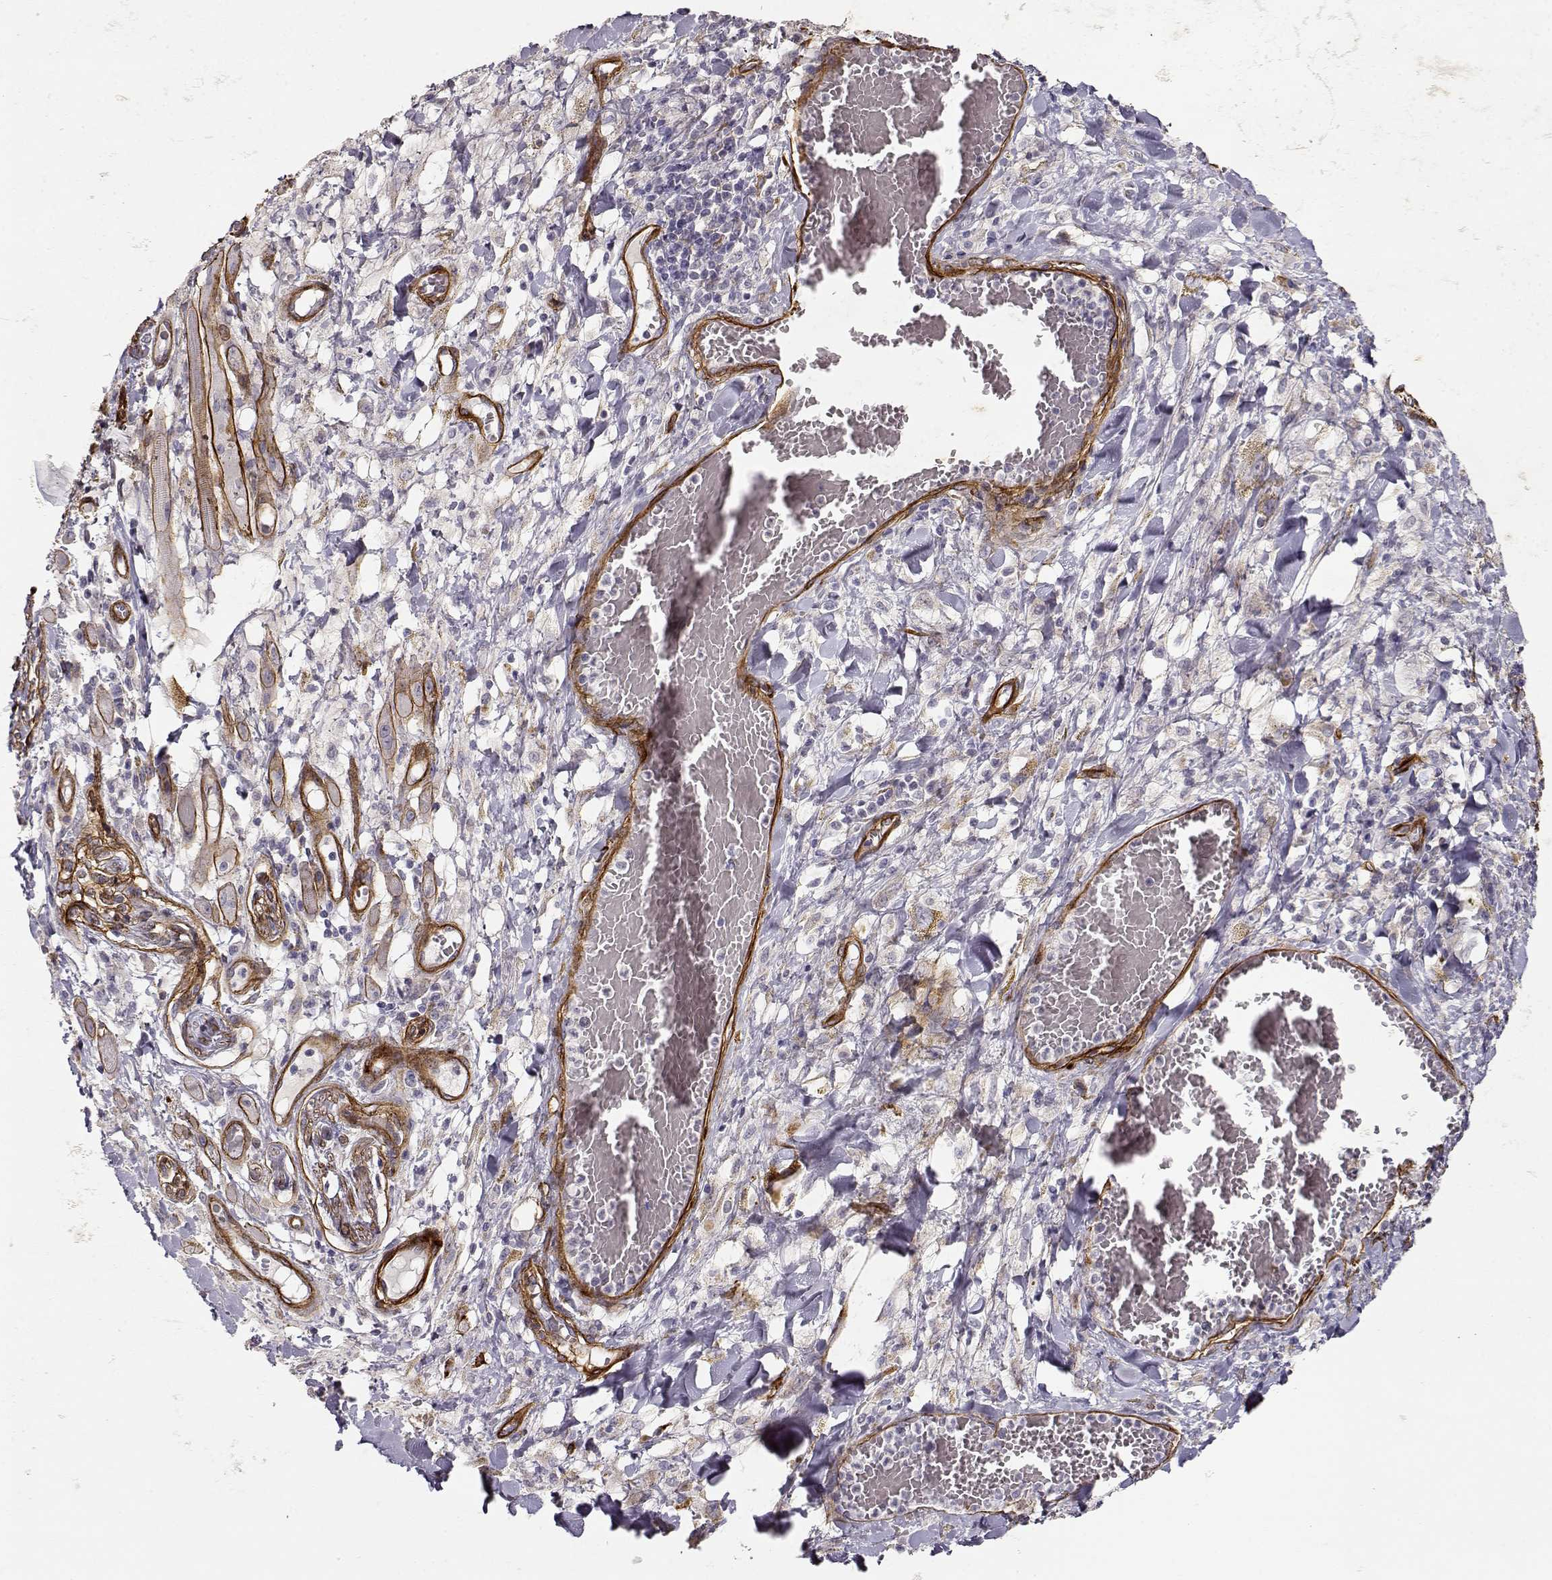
{"staining": {"intensity": "negative", "quantity": "none", "location": "none"}, "tissue": "melanoma", "cell_type": "Tumor cells", "image_type": "cancer", "snomed": [{"axis": "morphology", "description": "Malignant melanoma, NOS"}, {"axis": "topography", "description": "Skin"}], "caption": "This is a image of immunohistochemistry (IHC) staining of malignant melanoma, which shows no expression in tumor cells.", "gene": "LAMC1", "patient": {"sex": "female", "age": 91}}